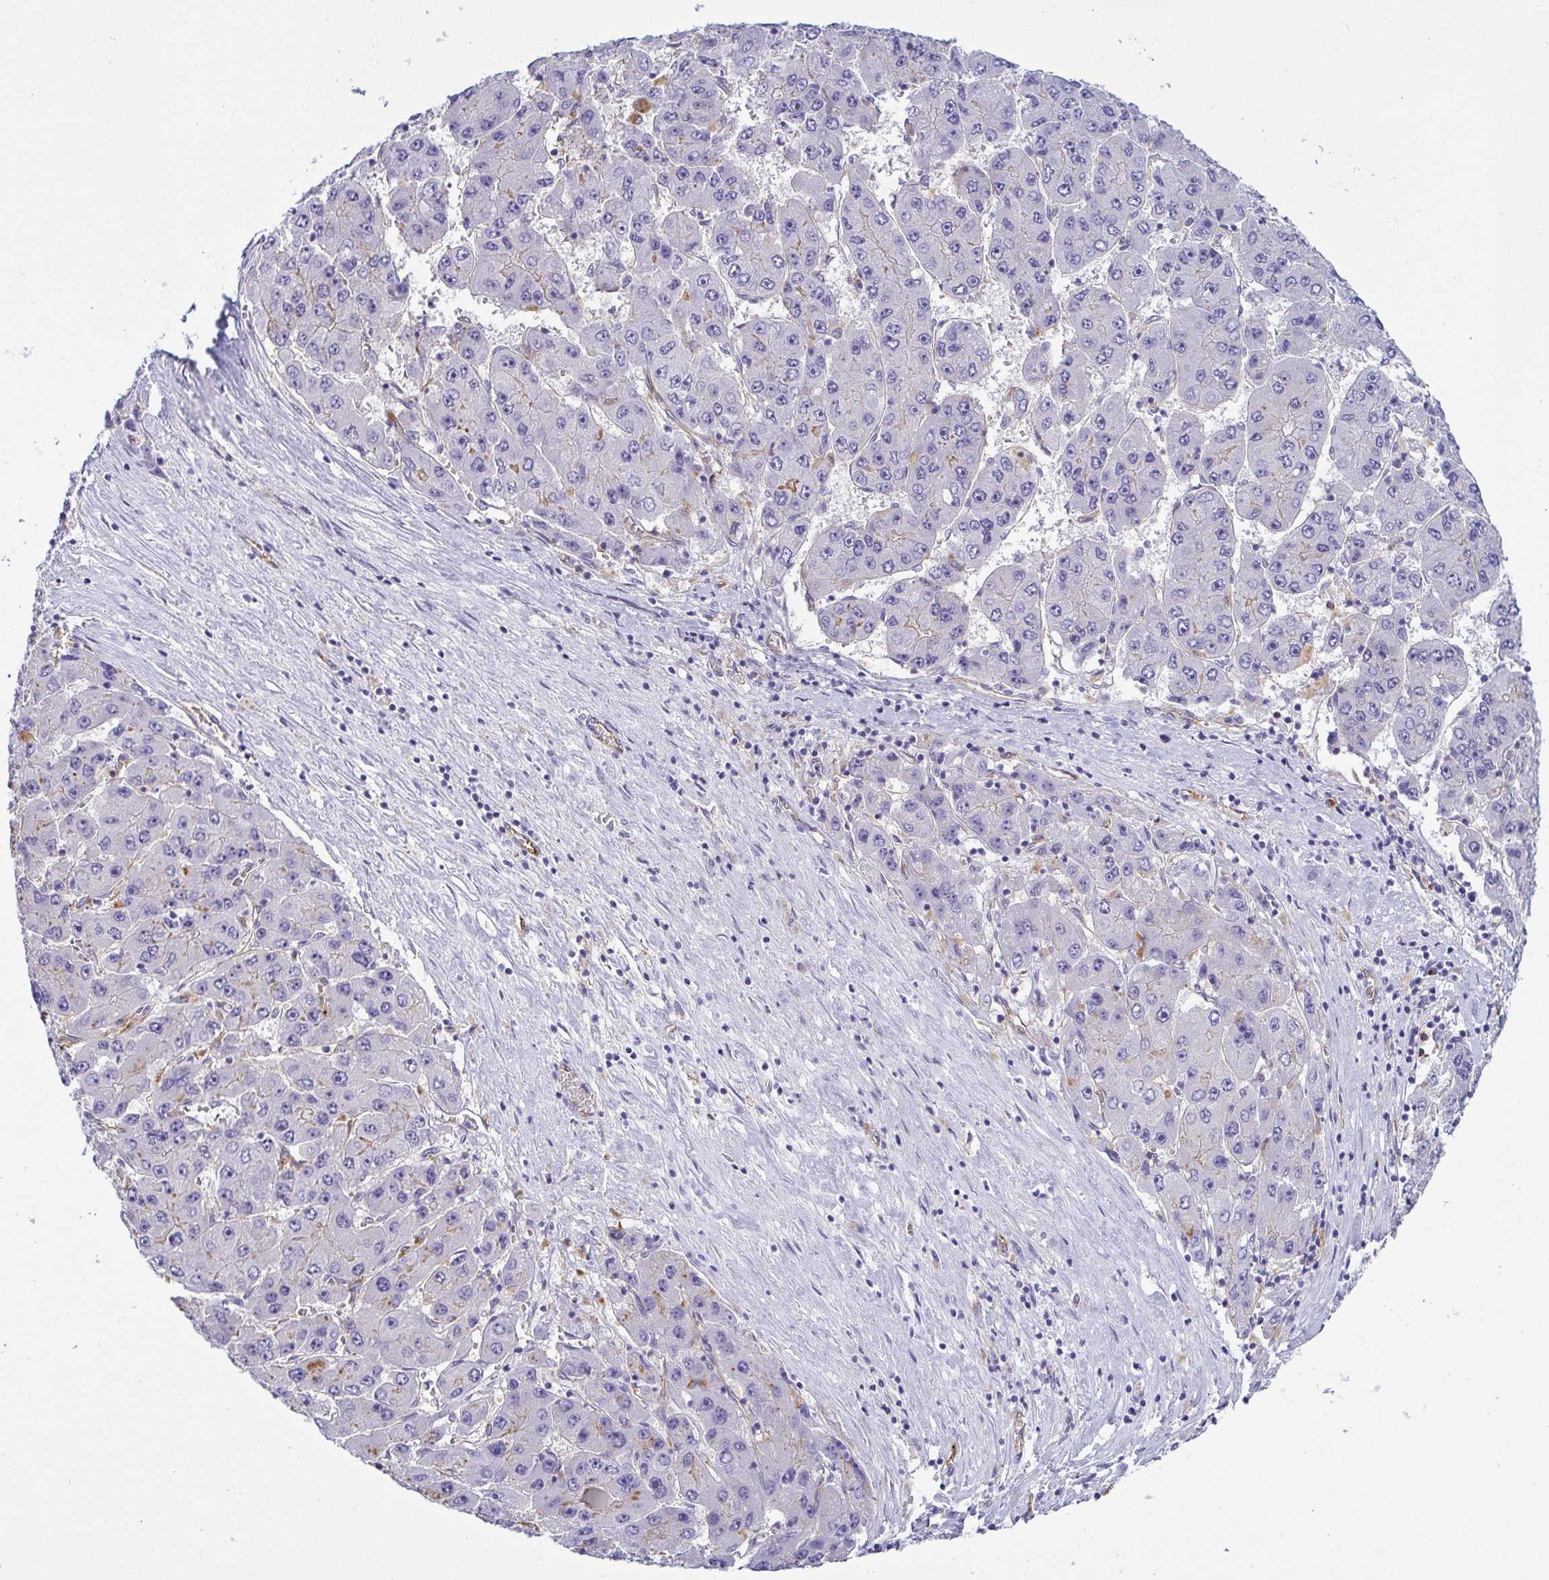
{"staining": {"intensity": "weak", "quantity": "<25%", "location": "cytoplasmic/membranous"}, "tissue": "liver cancer", "cell_type": "Tumor cells", "image_type": "cancer", "snomed": [{"axis": "morphology", "description": "Carcinoma, Hepatocellular, NOS"}, {"axis": "topography", "description": "Liver"}], "caption": "IHC image of neoplastic tissue: human hepatocellular carcinoma (liver) stained with DAB shows no significant protein positivity in tumor cells.", "gene": "LIMA1", "patient": {"sex": "female", "age": 61}}